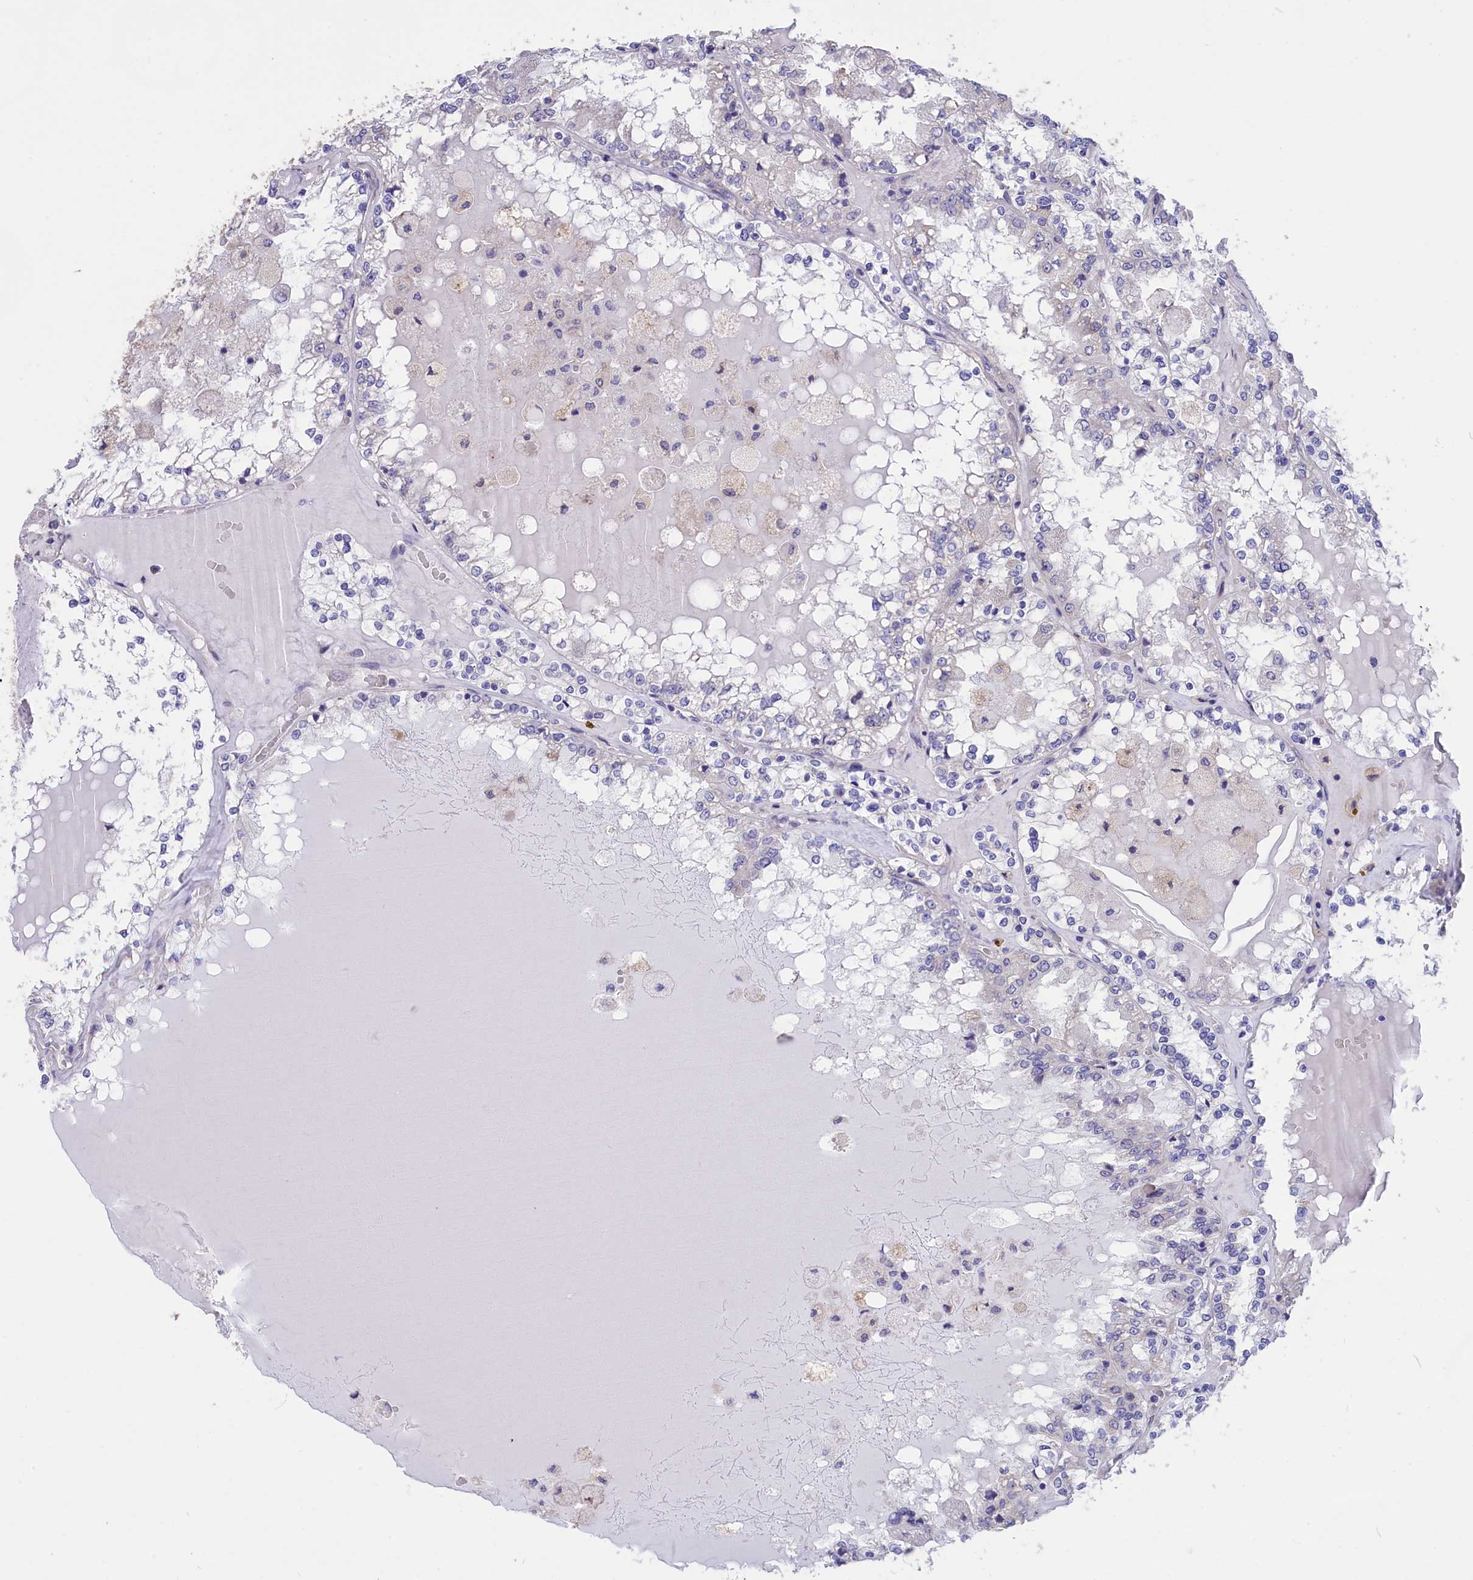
{"staining": {"intensity": "negative", "quantity": "none", "location": "none"}, "tissue": "renal cancer", "cell_type": "Tumor cells", "image_type": "cancer", "snomed": [{"axis": "morphology", "description": "Adenocarcinoma, NOS"}, {"axis": "topography", "description": "Kidney"}], "caption": "Immunohistochemistry of human renal cancer (adenocarcinoma) displays no positivity in tumor cells. (DAB (3,3'-diaminobenzidine) immunohistochemistry (IHC), high magnification).", "gene": "CYP2U1", "patient": {"sex": "female", "age": 56}}